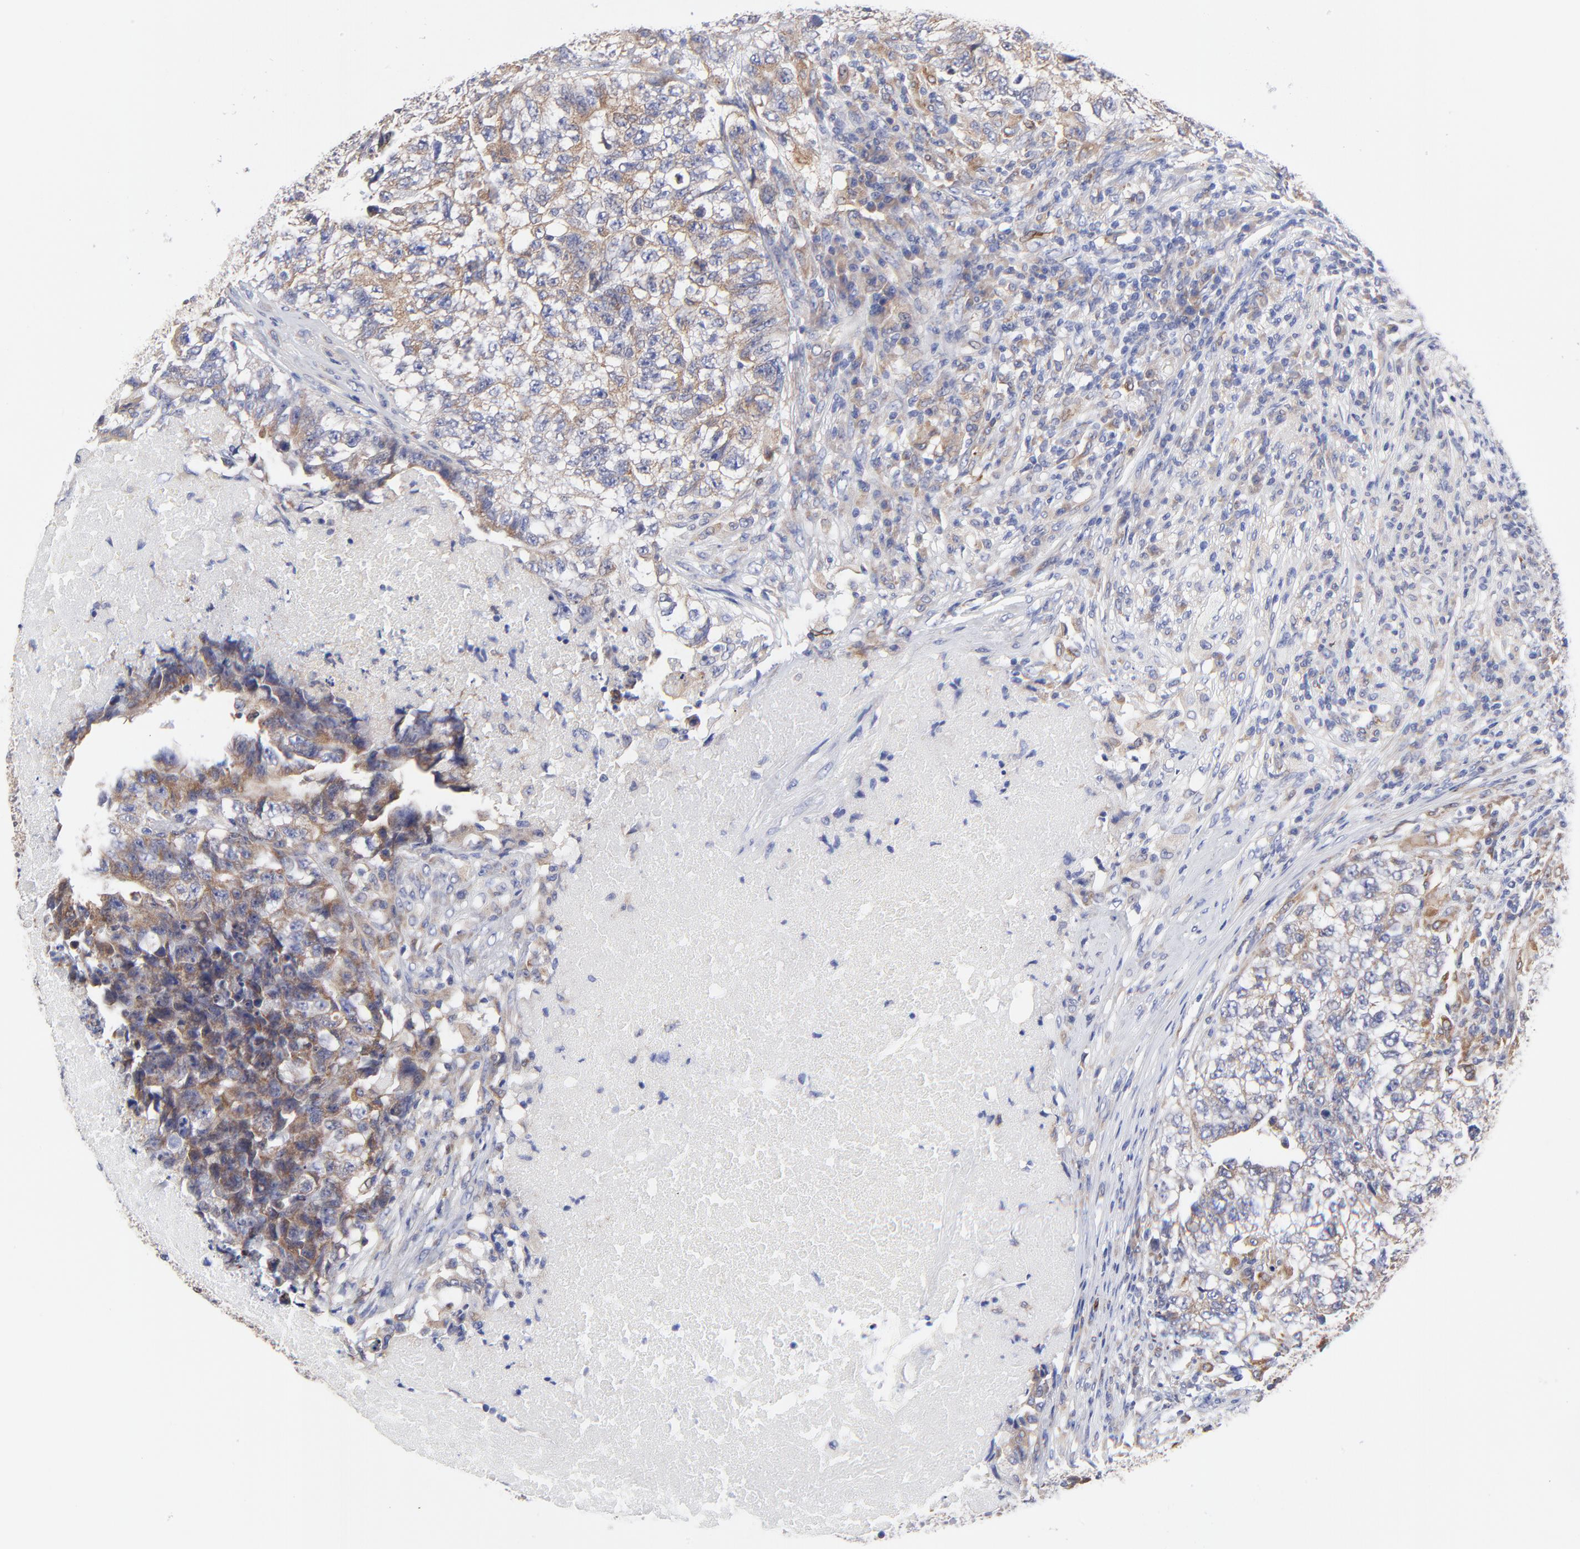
{"staining": {"intensity": "moderate", "quantity": "25%-75%", "location": "cytoplasmic/membranous"}, "tissue": "testis cancer", "cell_type": "Tumor cells", "image_type": "cancer", "snomed": [{"axis": "morphology", "description": "Carcinoma, Embryonal, NOS"}, {"axis": "topography", "description": "Testis"}], "caption": "Immunohistochemical staining of human testis embryonal carcinoma exhibits moderate cytoplasmic/membranous protein positivity in about 25%-75% of tumor cells.", "gene": "MOSPD2", "patient": {"sex": "male", "age": 21}}